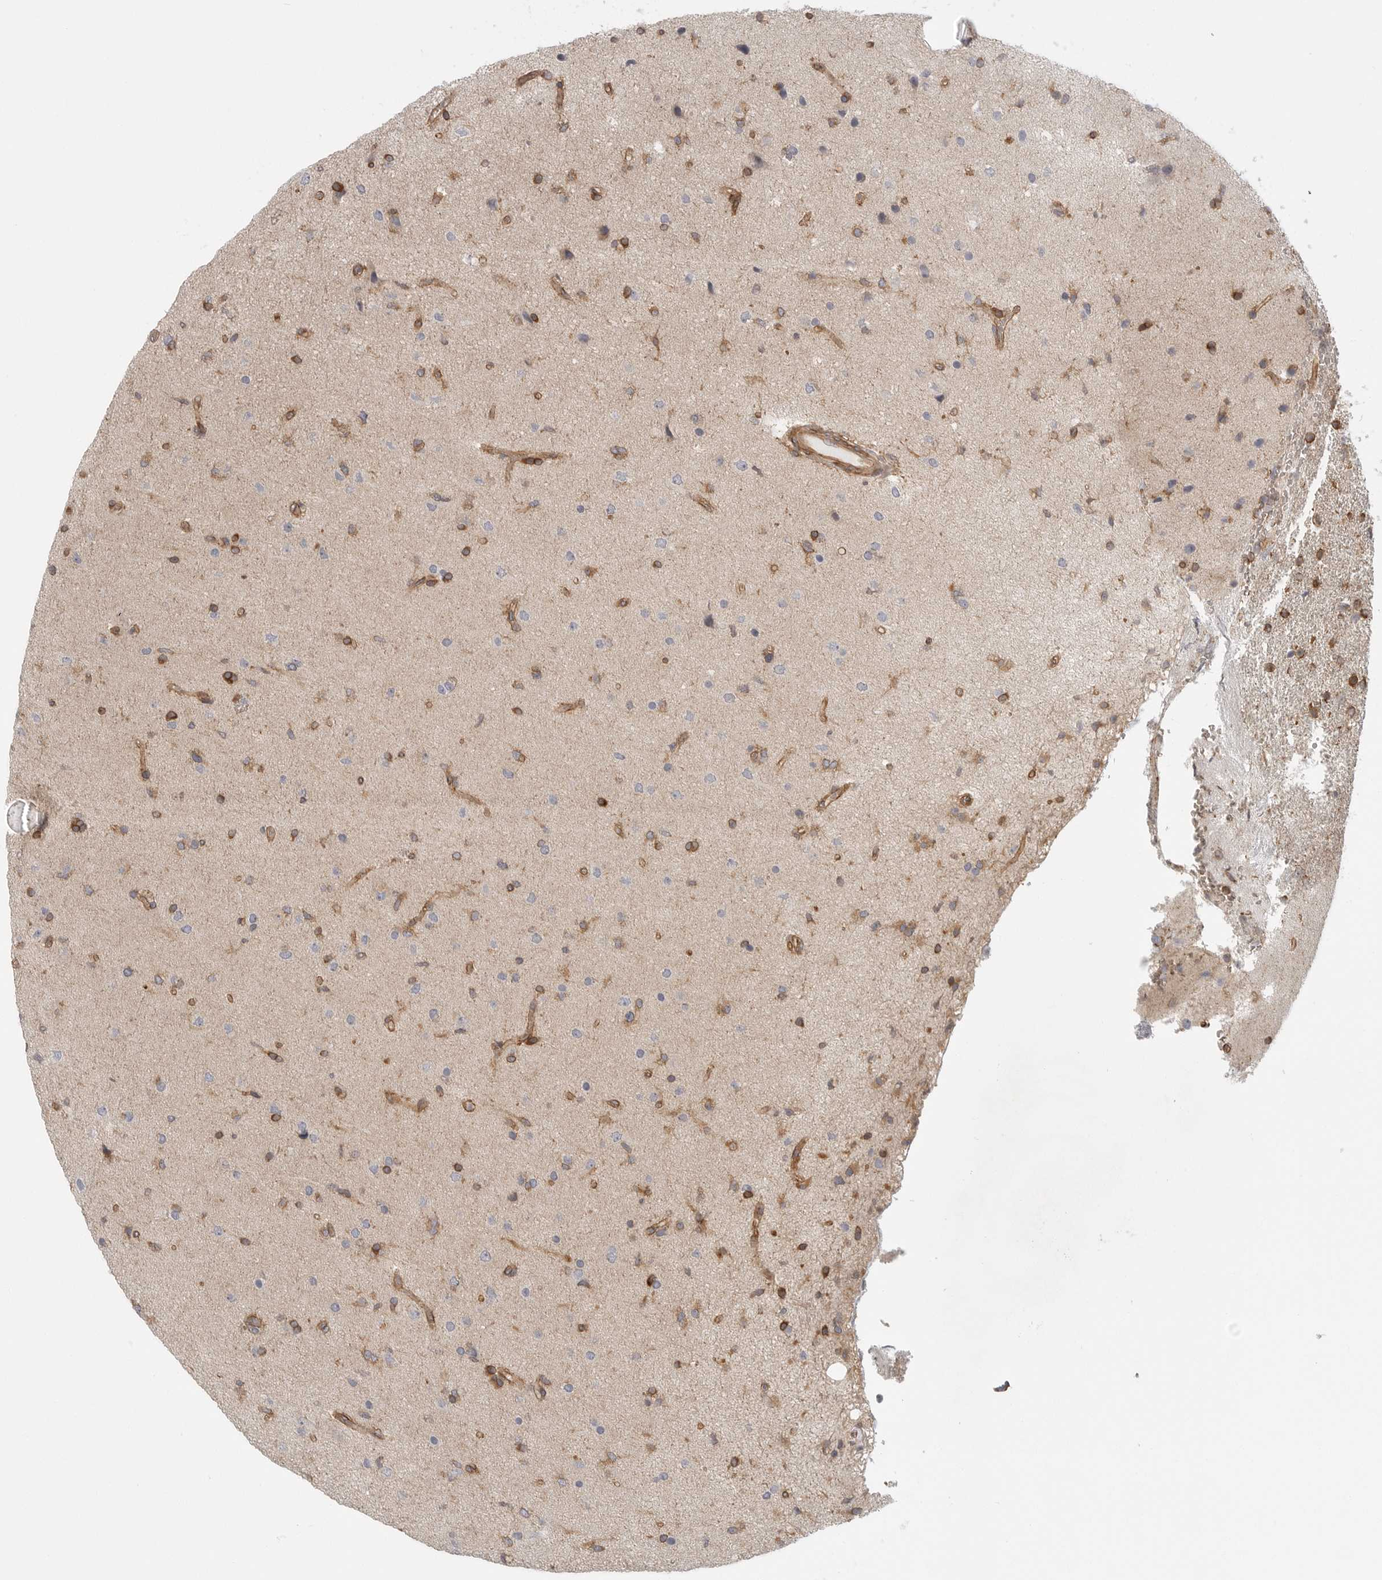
{"staining": {"intensity": "strong", "quantity": ">75%", "location": "cytoplasmic/membranous"}, "tissue": "glioma", "cell_type": "Tumor cells", "image_type": "cancer", "snomed": [{"axis": "morphology", "description": "Glioma, malignant, High grade"}, {"axis": "topography", "description": "Brain"}], "caption": "DAB (3,3'-diaminobenzidine) immunohistochemical staining of human high-grade glioma (malignant) shows strong cytoplasmic/membranous protein expression in about >75% of tumor cells.", "gene": "CERS2", "patient": {"sex": "male", "age": 72}}